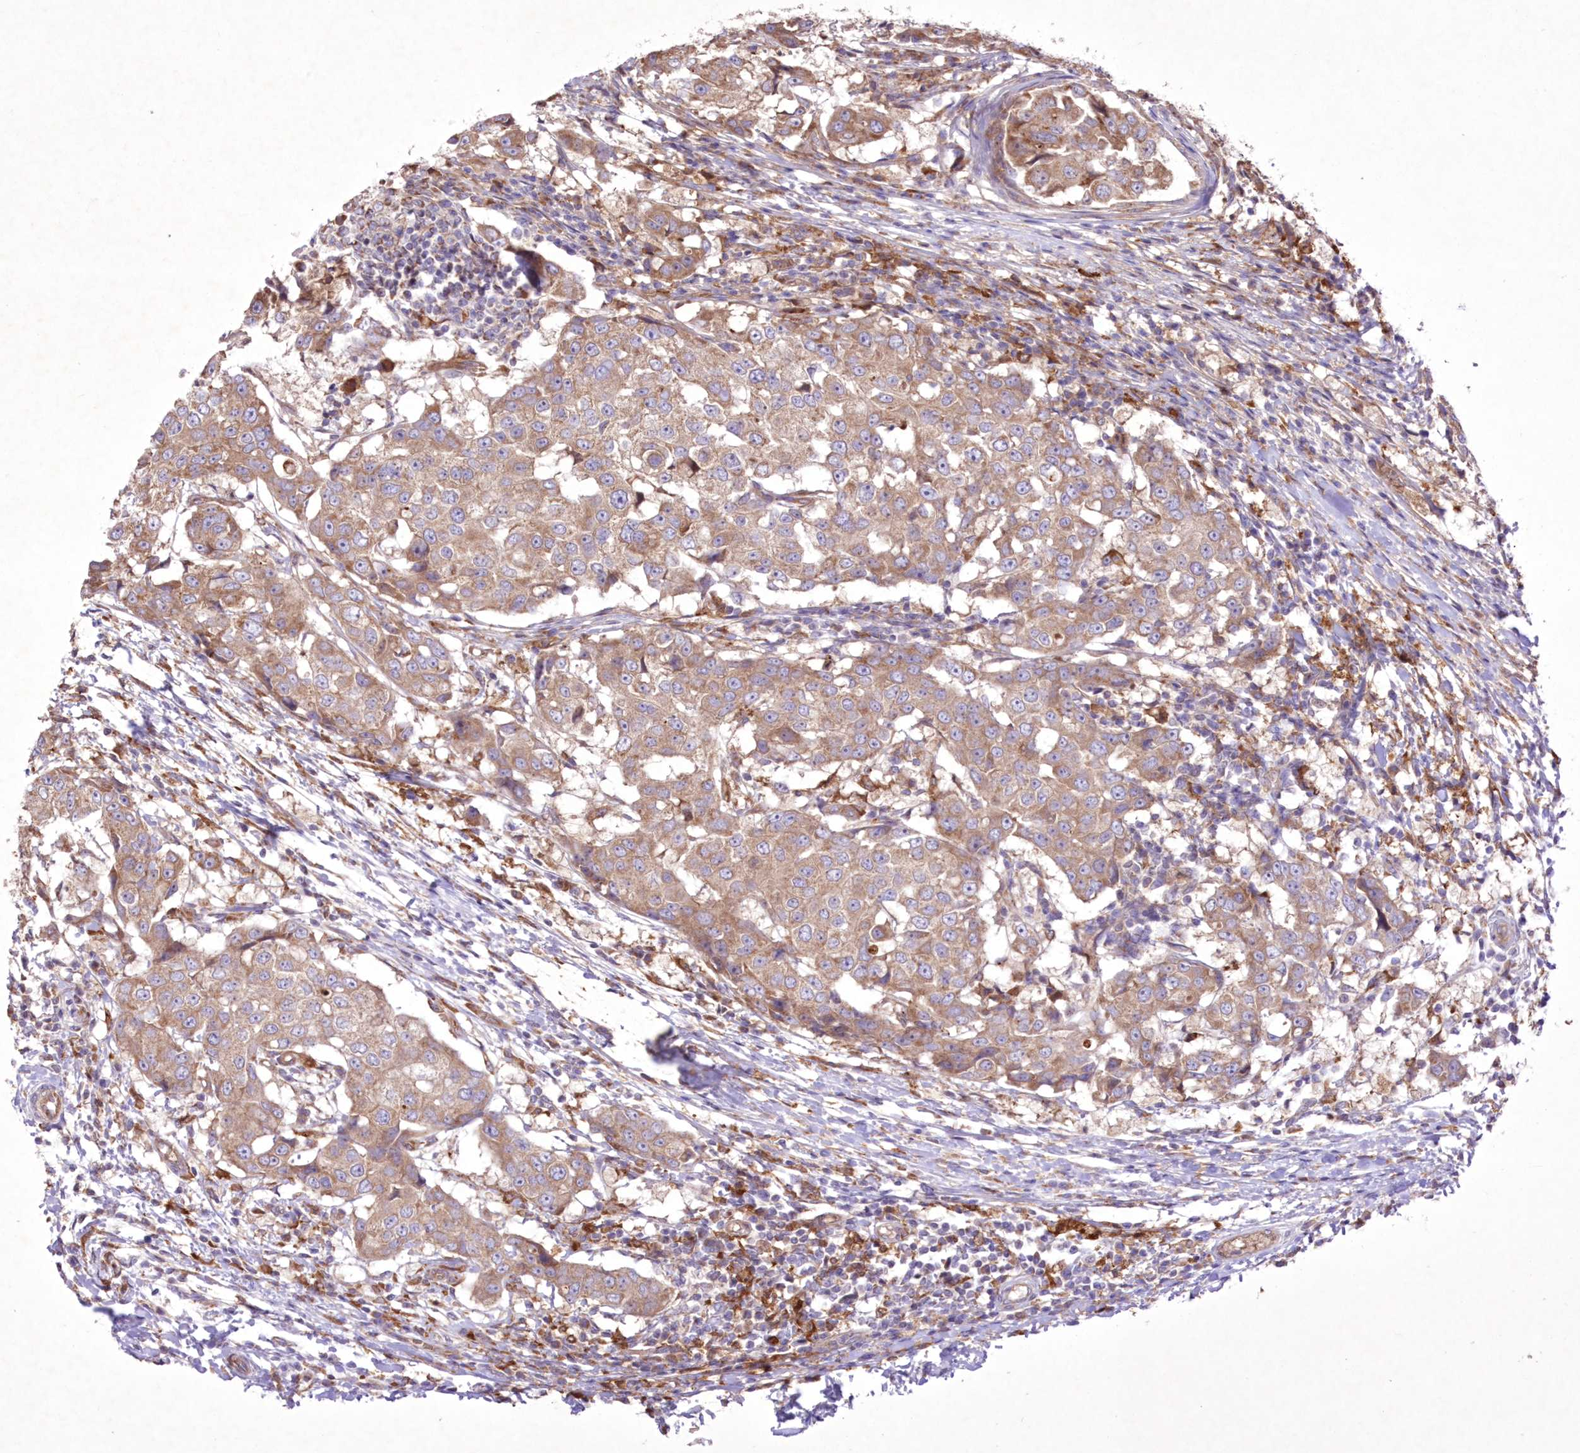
{"staining": {"intensity": "weak", "quantity": ">75%", "location": "cytoplasmic/membranous"}, "tissue": "breast cancer", "cell_type": "Tumor cells", "image_type": "cancer", "snomed": [{"axis": "morphology", "description": "Duct carcinoma"}, {"axis": "topography", "description": "Breast"}], "caption": "Weak cytoplasmic/membranous protein positivity is present in approximately >75% of tumor cells in breast infiltrating ductal carcinoma. (Stains: DAB in brown, nuclei in blue, Microscopy: brightfield microscopy at high magnification).", "gene": "FCHO2", "patient": {"sex": "female", "age": 27}}